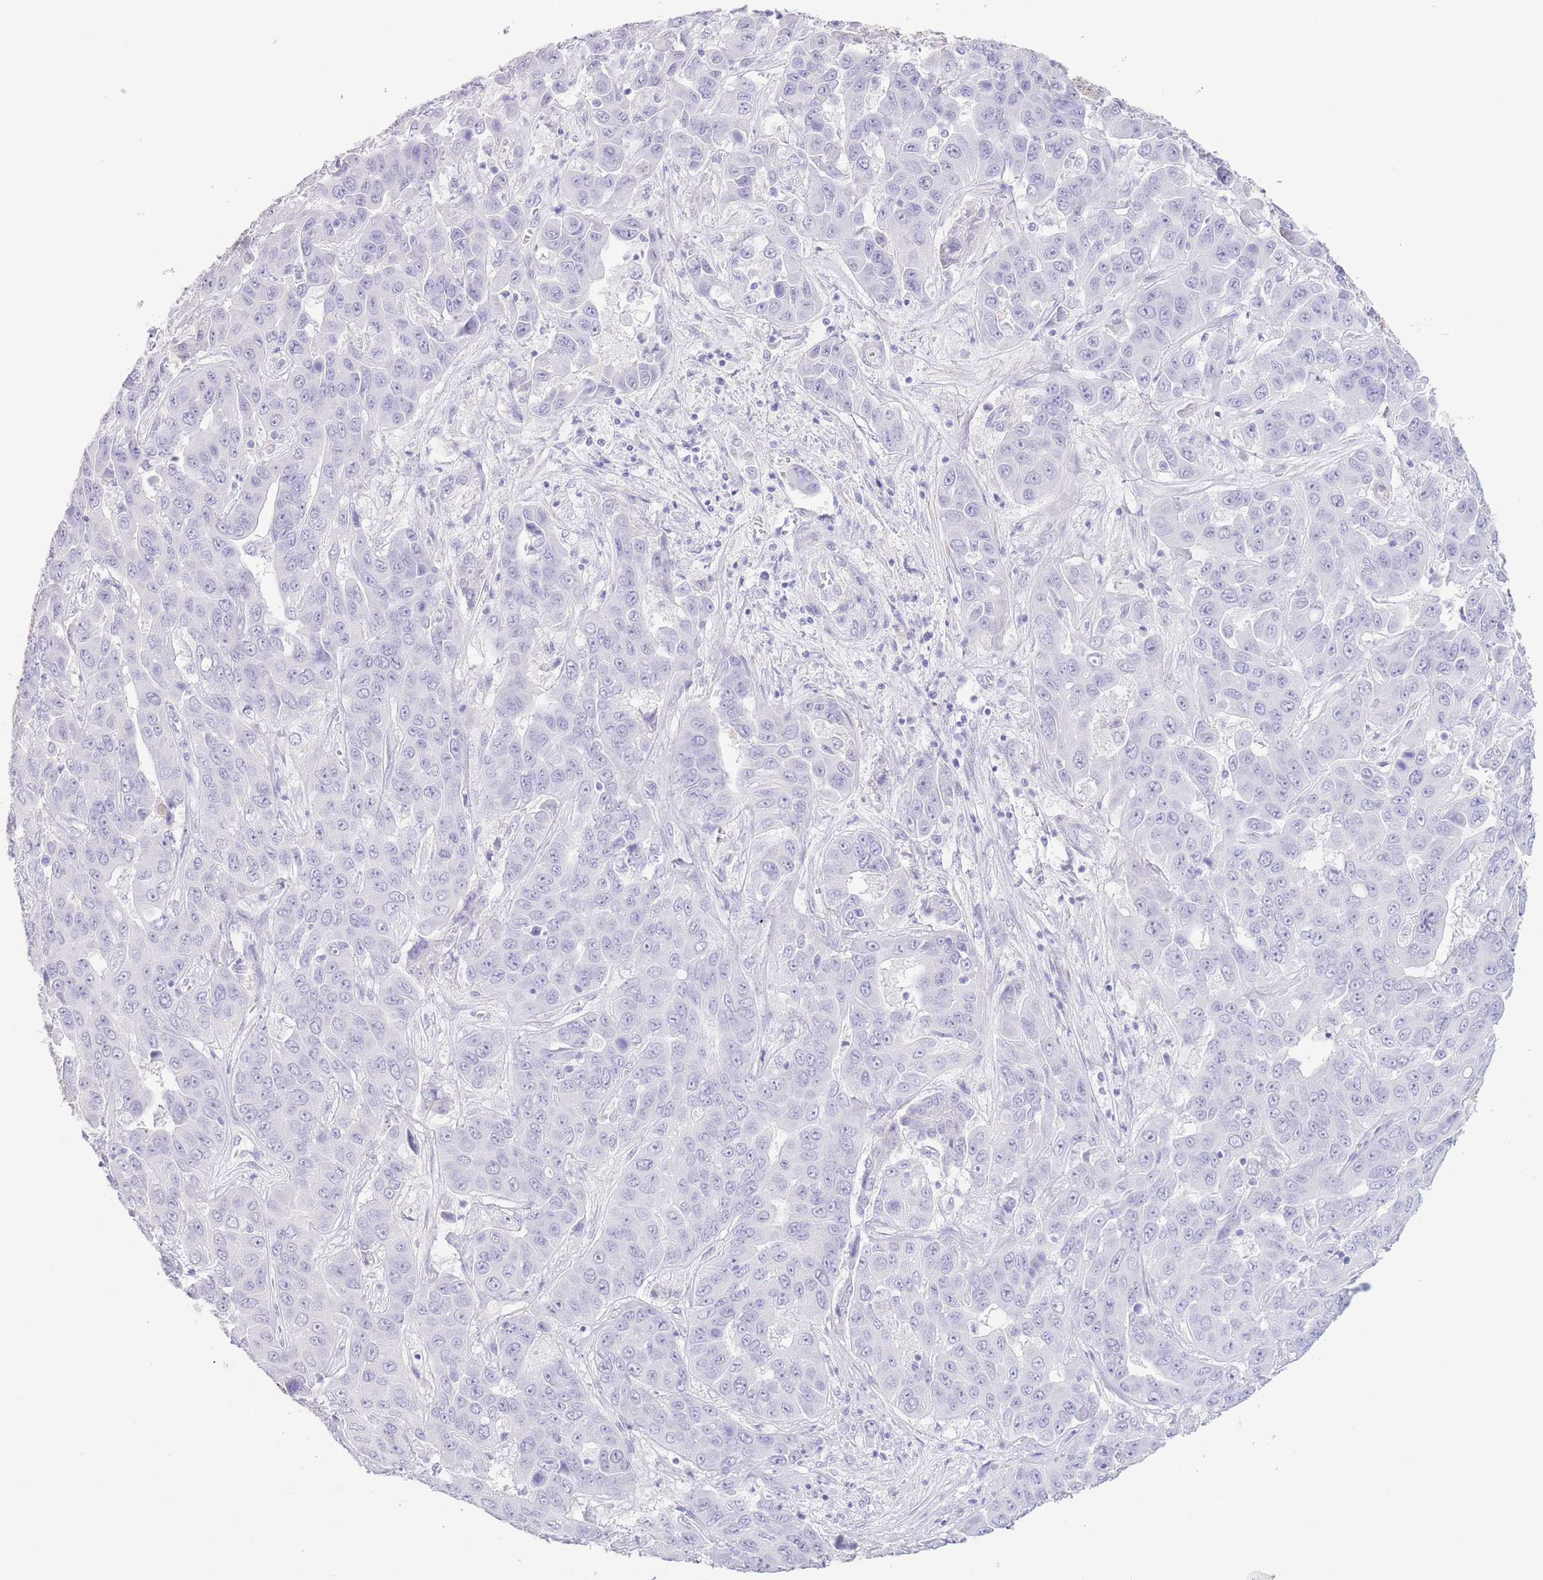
{"staining": {"intensity": "negative", "quantity": "none", "location": "none"}, "tissue": "liver cancer", "cell_type": "Tumor cells", "image_type": "cancer", "snomed": [{"axis": "morphology", "description": "Cholangiocarcinoma"}, {"axis": "topography", "description": "Liver"}], "caption": "Liver cancer (cholangiocarcinoma) was stained to show a protein in brown. There is no significant expression in tumor cells.", "gene": "PKLR", "patient": {"sex": "female", "age": 52}}